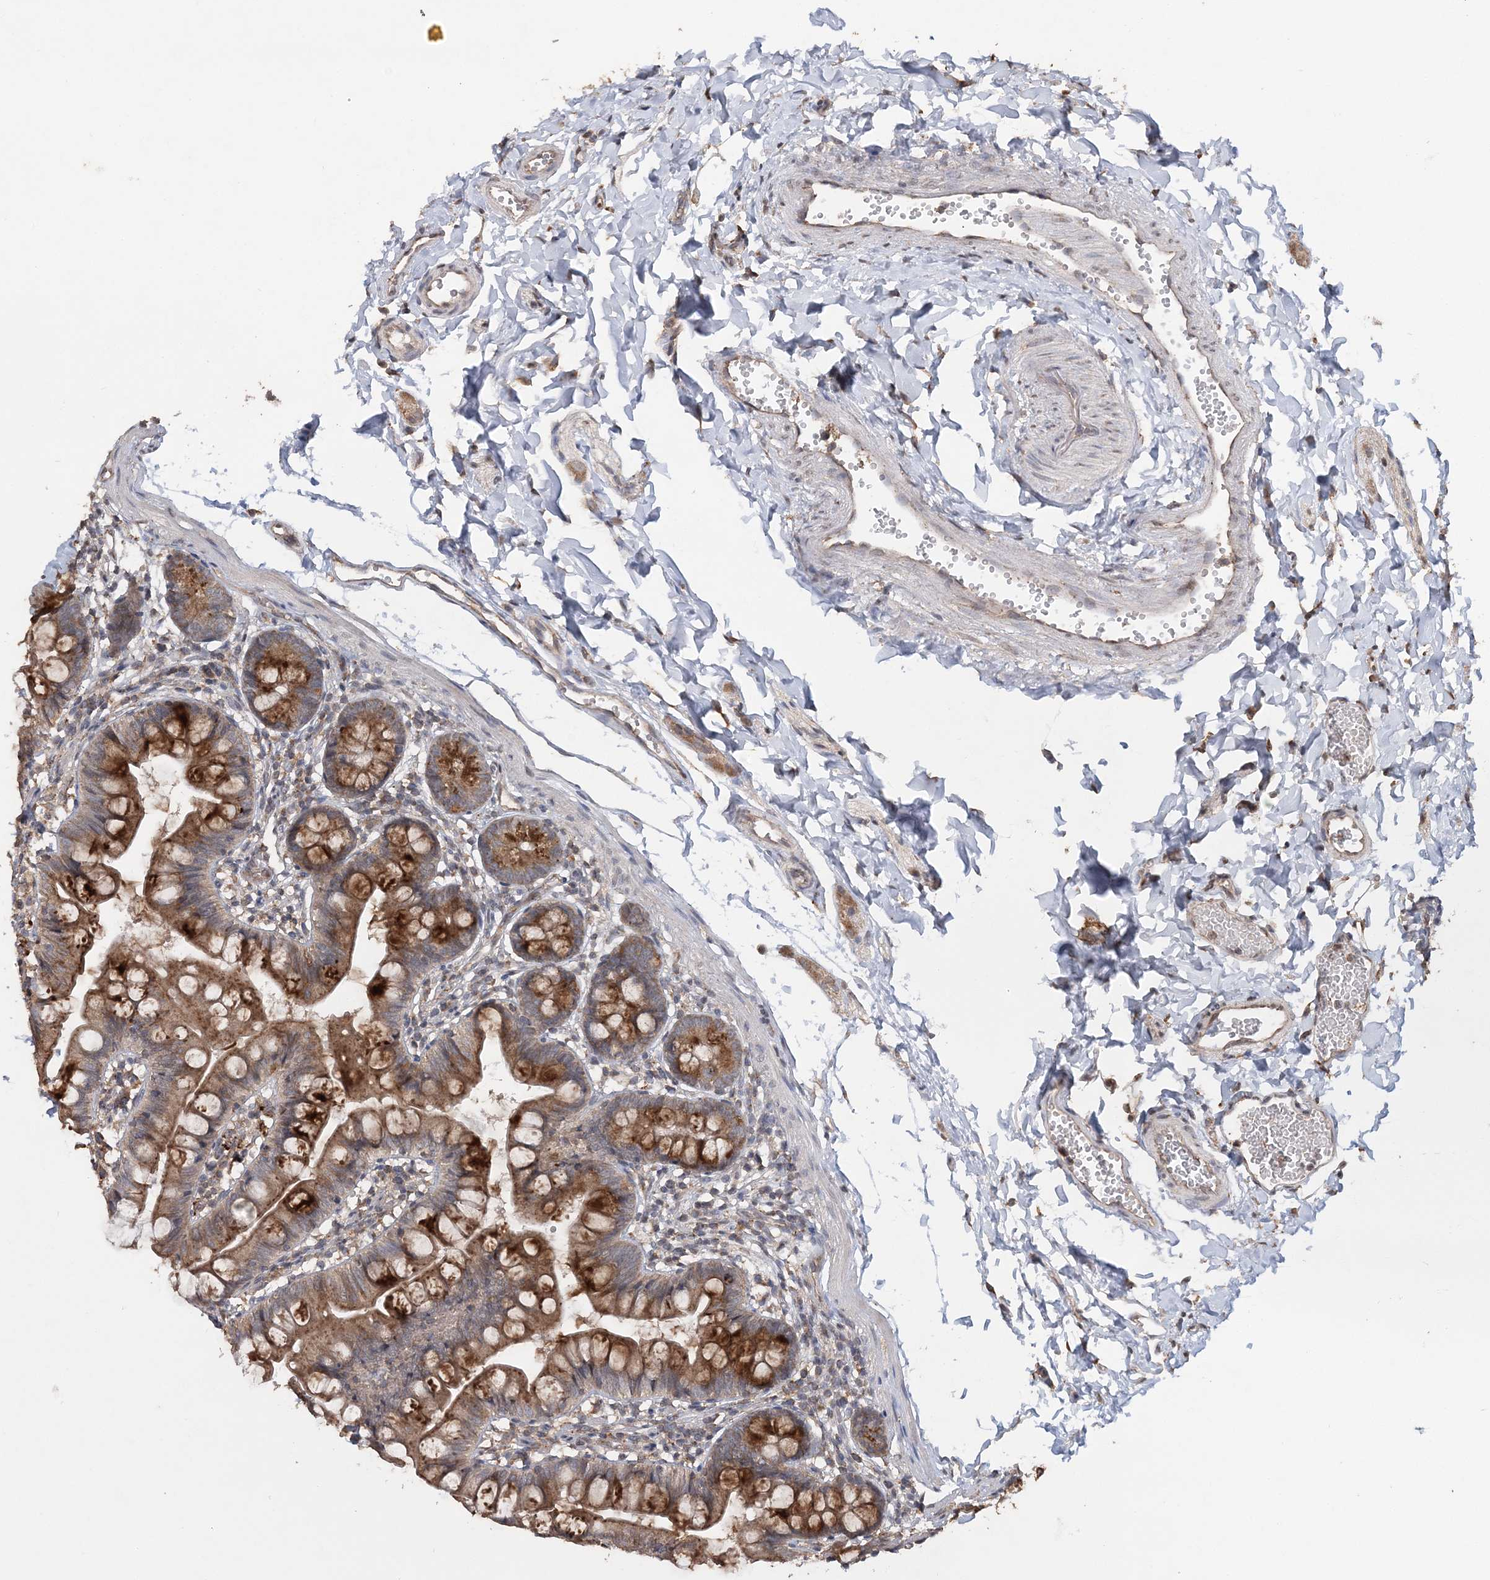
{"staining": {"intensity": "strong", "quantity": "25%-75%", "location": "cytoplasmic/membranous"}, "tissue": "small intestine", "cell_type": "Glandular cells", "image_type": "normal", "snomed": [{"axis": "morphology", "description": "Normal tissue, NOS"}, {"axis": "topography", "description": "Small intestine"}], "caption": "The histopathology image demonstrates staining of benign small intestine, revealing strong cytoplasmic/membranous protein positivity (brown color) within glandular cells.", "gene": "RAB14", "patient": {"sex": "male", "age": 7}}